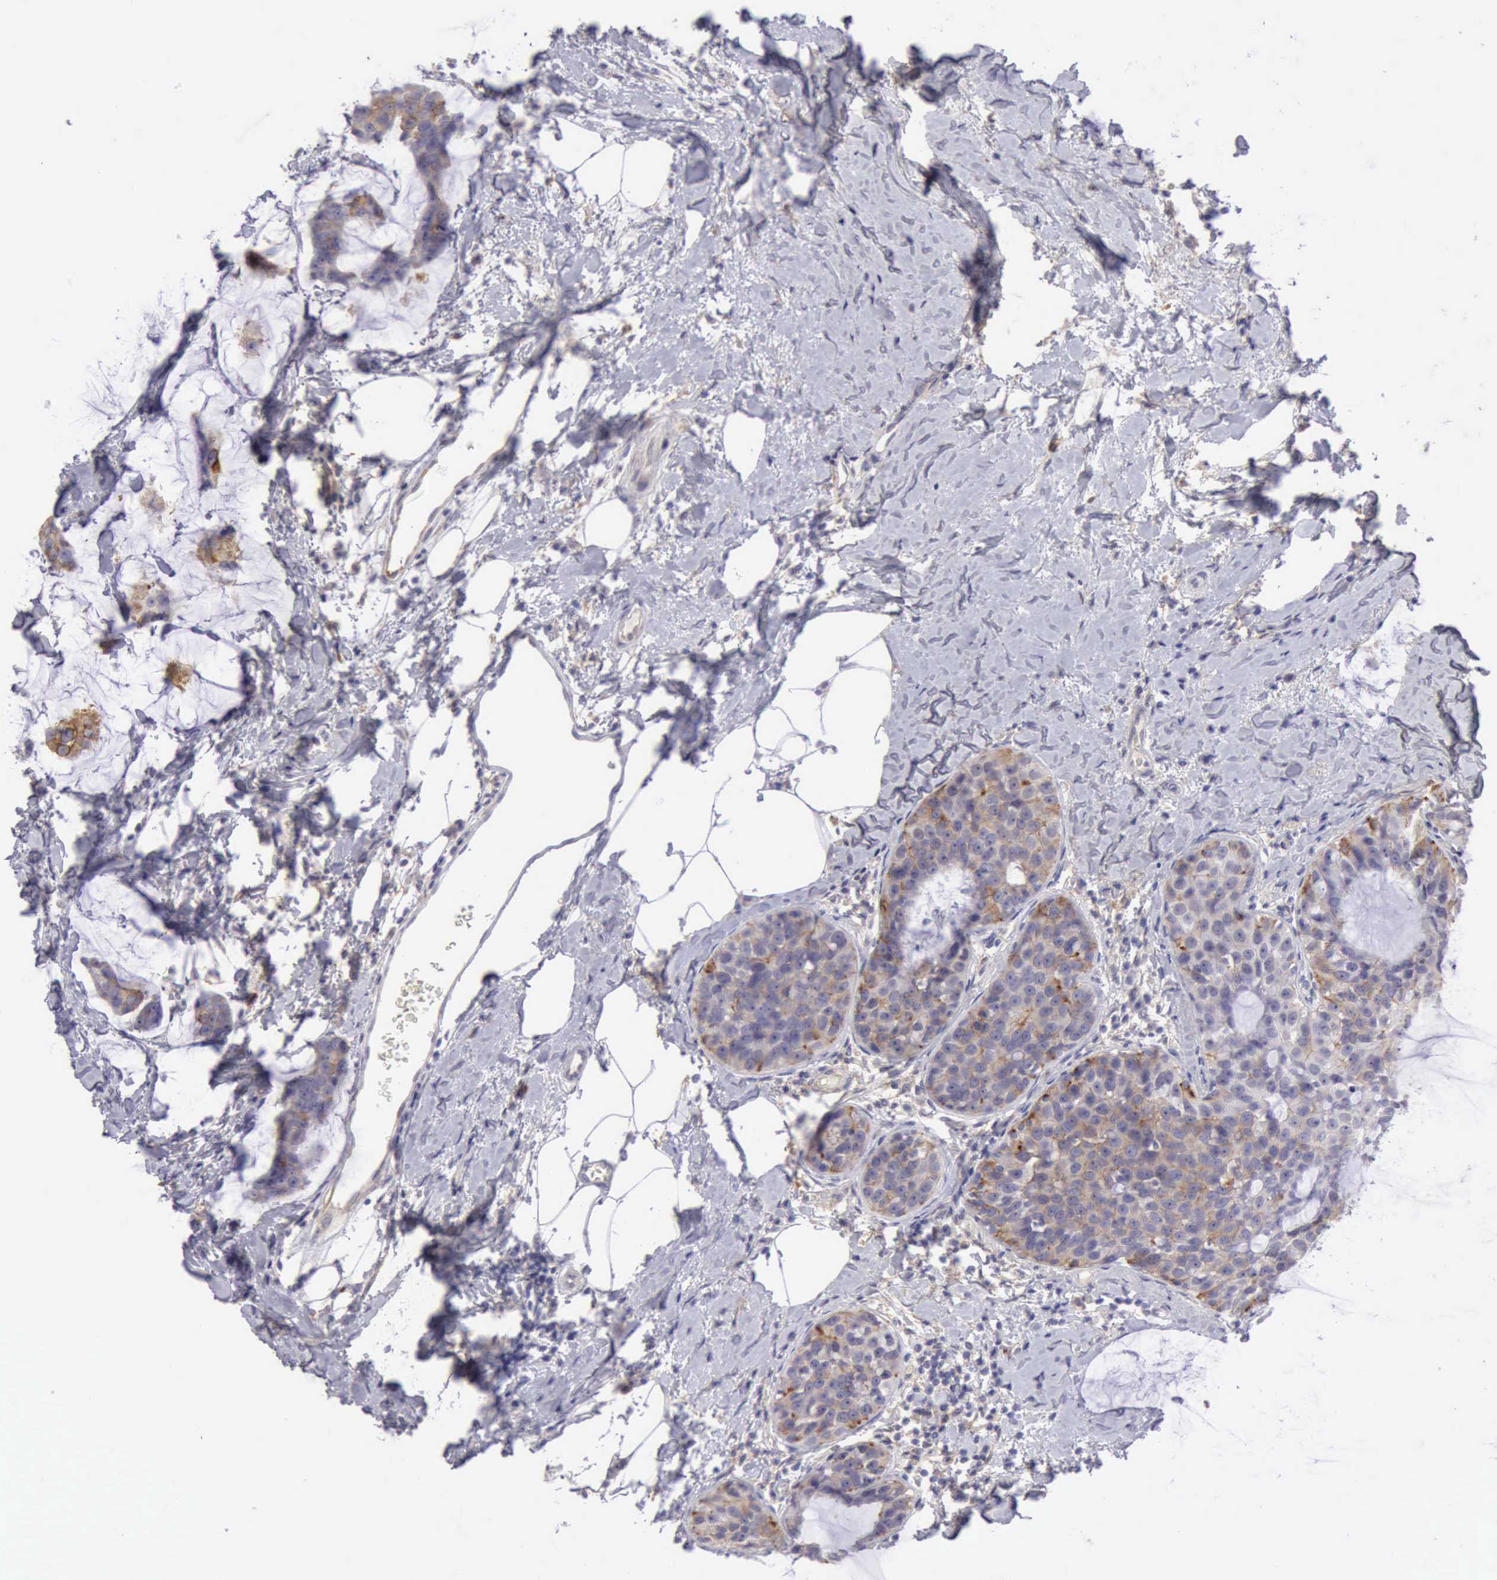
{"staining": {"intensity": "moderate", "quantity": ">75%", "location": "cytoplasmic/membranous"}, "tissue": "breast cancer", "cell_type": "Tumor cells", "image_type": "cancer", "snomed": [{"axis": "morphology", "description": "Normal tissue, NOS"}, {"axis": "morphology", "description": "Duct carcinoma"}, {"axis": "topography", "description": "Breast"}], "caption": "The photomicrograph reveals immunohistochemical staining of breast cancer. There is moderate cytoplasmic/membranous staining is seen in approximately >75% of tumor cells.", "gene": "TFRC", "patient": {"sex": "female", "age": 50}}